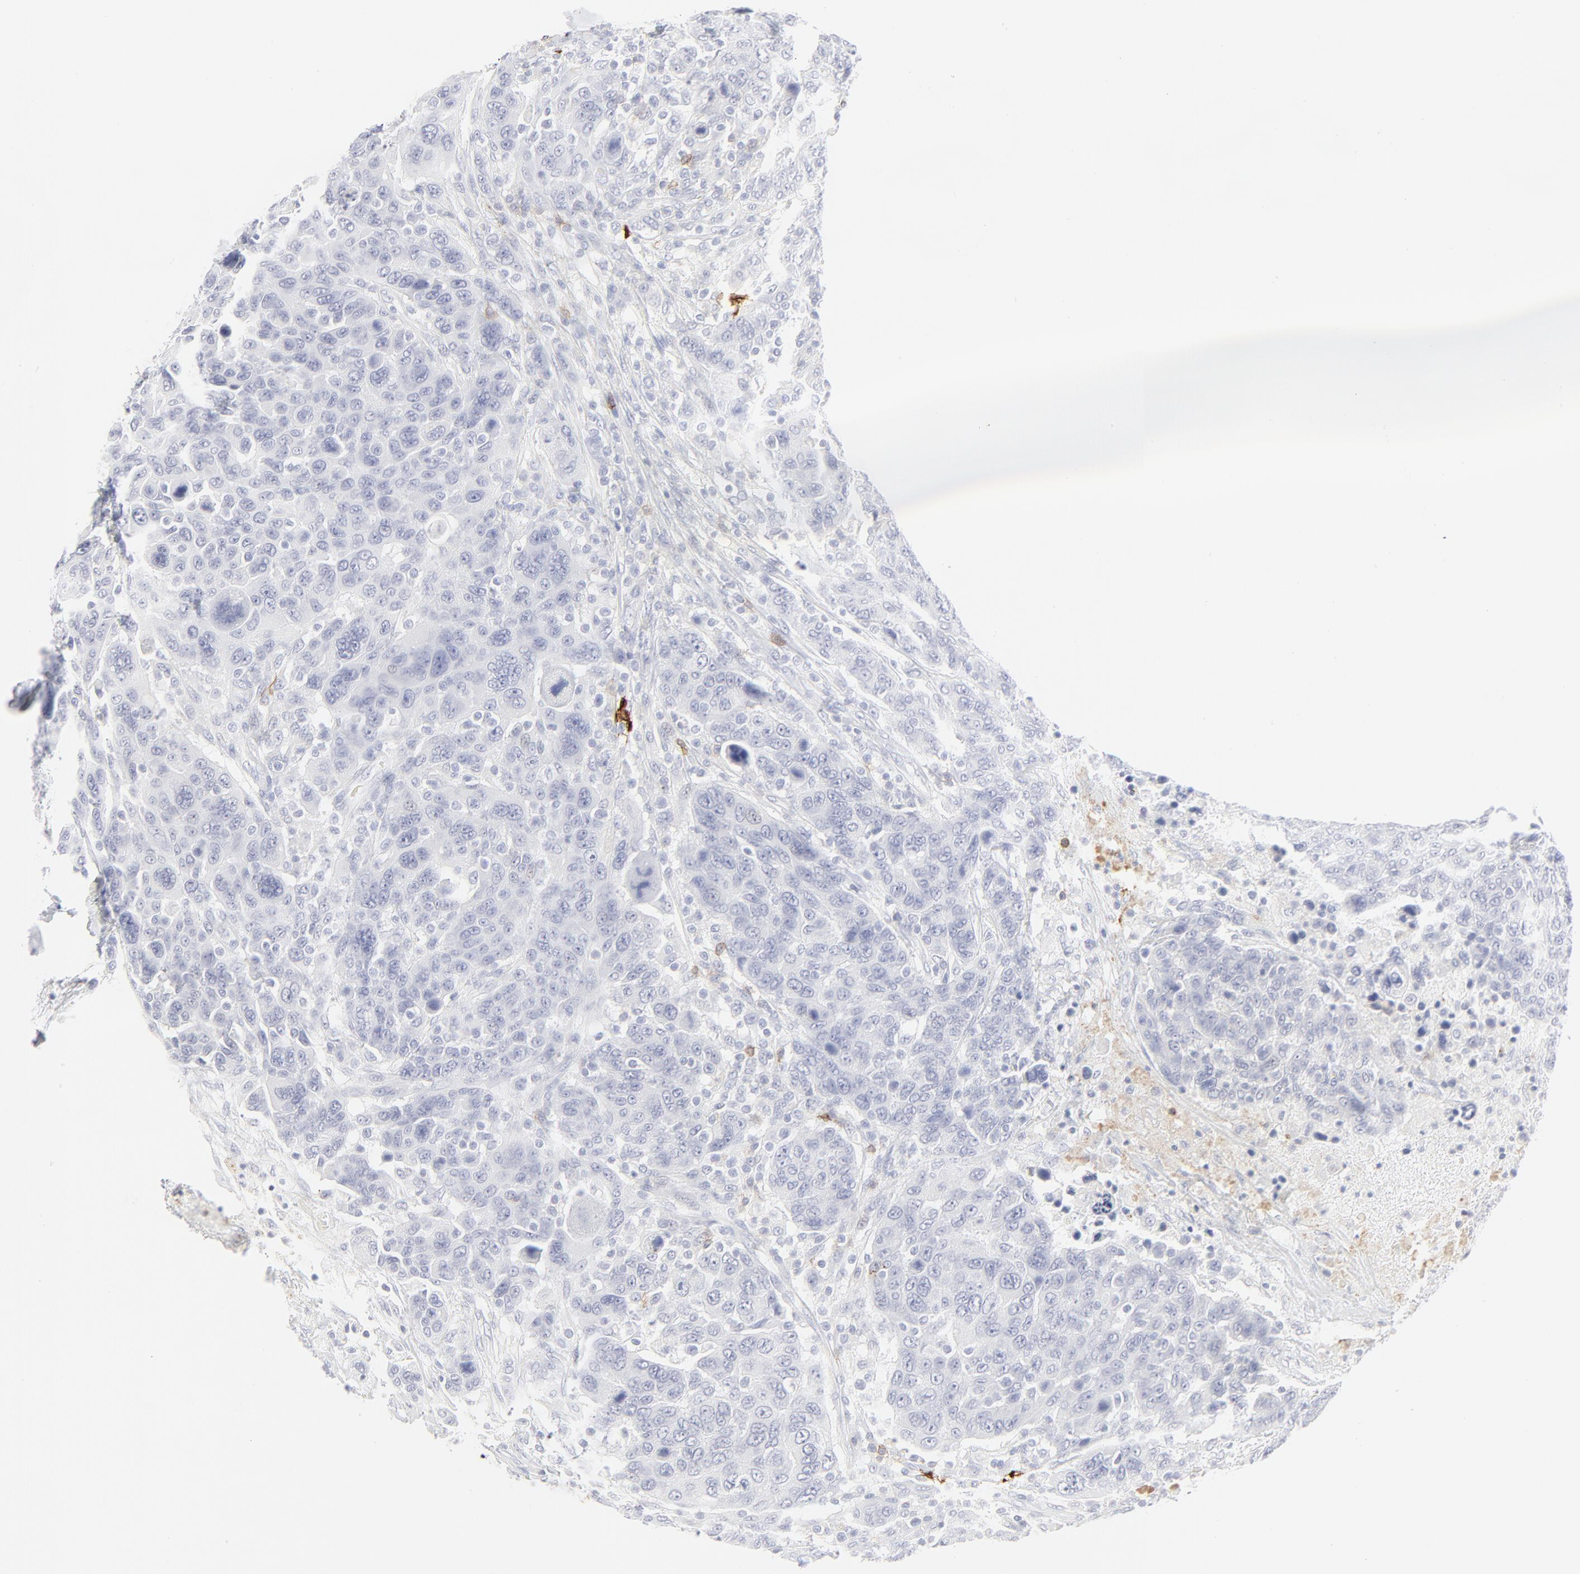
{"staining": {"intensity": "negative", "quantity": "none", "location": "none"}, "tissue": "breast cancer", "cell_type": "Tumor cells", "image_type": "cancer", "snomed": [{"axis": "morphology", "description": "Duct carcinoma"}, {"axis": "topography", "description": "Breast"}], "caption": "Immunohistochemical staining of breast cancer displays no significant positivity in tumor cells.", "gene": "CCR7", "patient": {"sex": "female", "age": 37}}